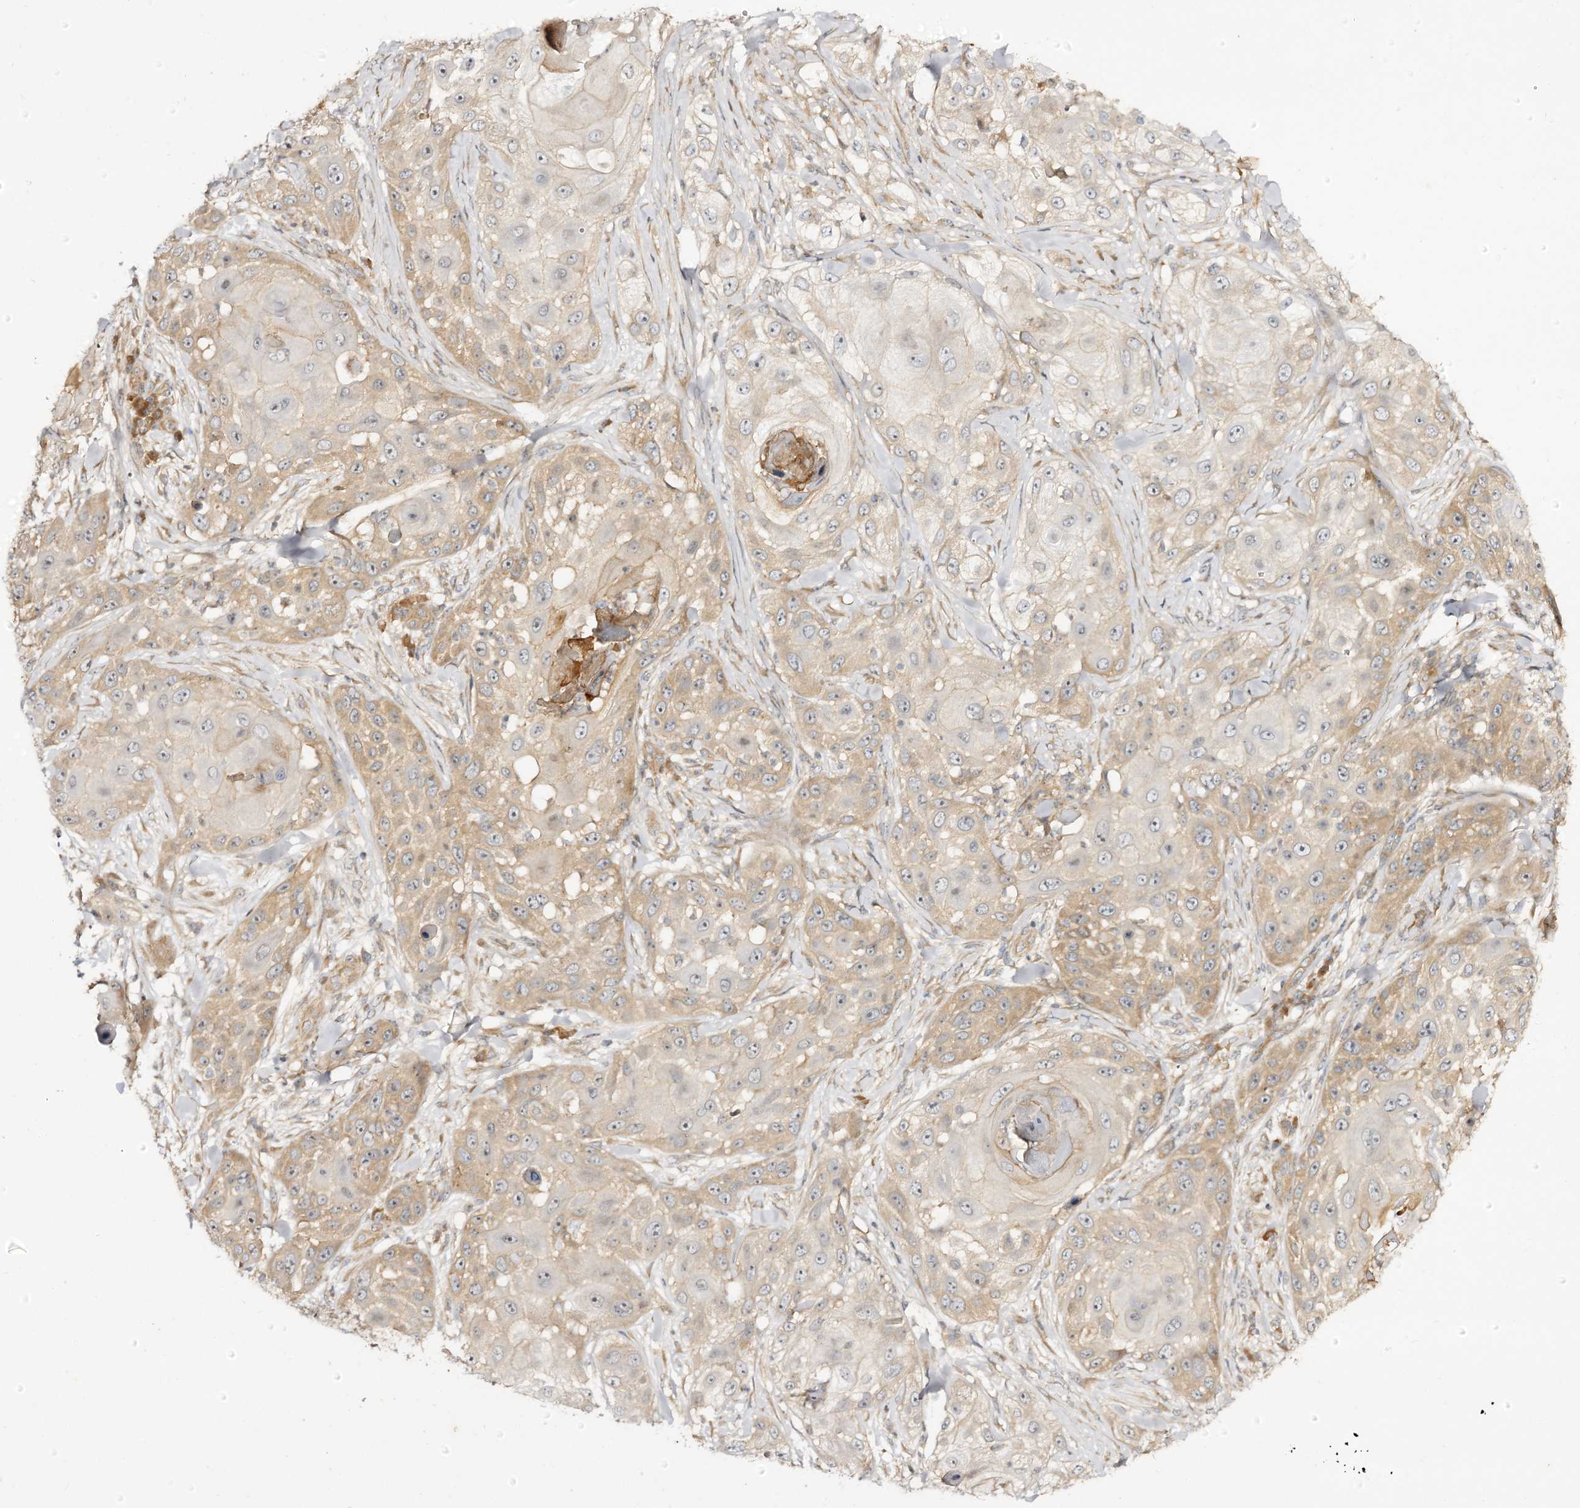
{"staining": {"intensity": "moderate", "quantity": ">75%", "location": "cytoplasmic/membranous"}, "tissue": "skin cancer", "cell_type": "Tumor cells", "image_type": "cancer", "snomed": [{"axis": "morphology", "description": "Squamous cell carcinoma, NOS"}, {"axis": "topography", "description": "Skin"}], "caption": "This is a photomicrograph of immunohistochemistry staining of skin cancer (squamous cell carcinoma), which shows moderate staining in the cytoplasmic/membranous of tumor cells.", "gene": "C11orf80", "patient": {"sex": "female", "age": 44}}